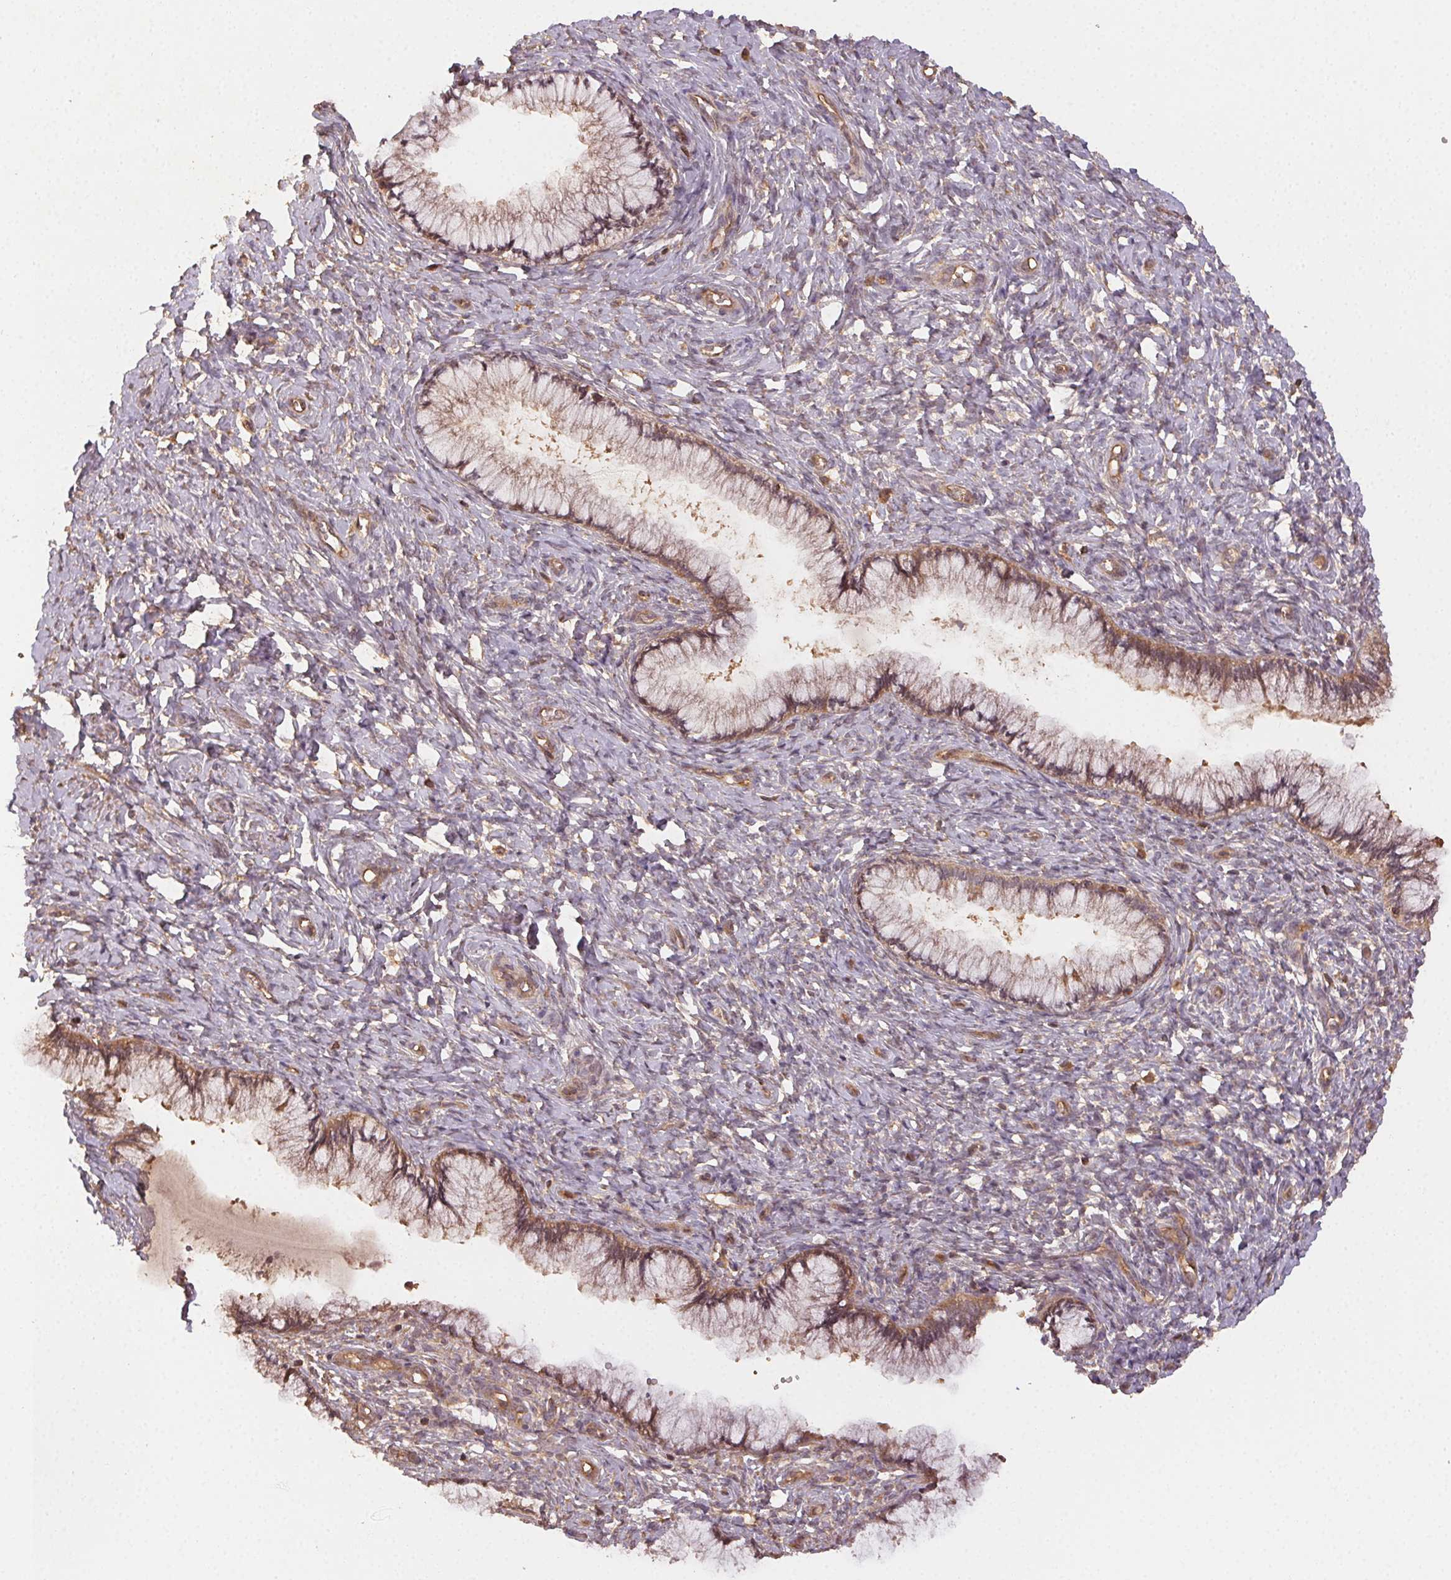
{"staining": {"intensity": "weak", "quantity": ">75%", "location": "cytoplasmic/membranous"}, "tissue": "cervix", "cell_type": "Glandular cells", "image_type": "normal", "snomed": [{"axis": "morphology", "description": "Normal tissue, NOS"}, {"axis": "topography", "description": "Cervix"}], "caption": "Protein staining of normal cervix shows weak cytoplasmic/membranous expression in about >75% of glandular cells. (Stains: DAB in brown, nuclei in blue, Microscopy: brightfield microscopy at high magnification).", "gene": "RALA", "patient": {"sex": "female", "age": 37}}